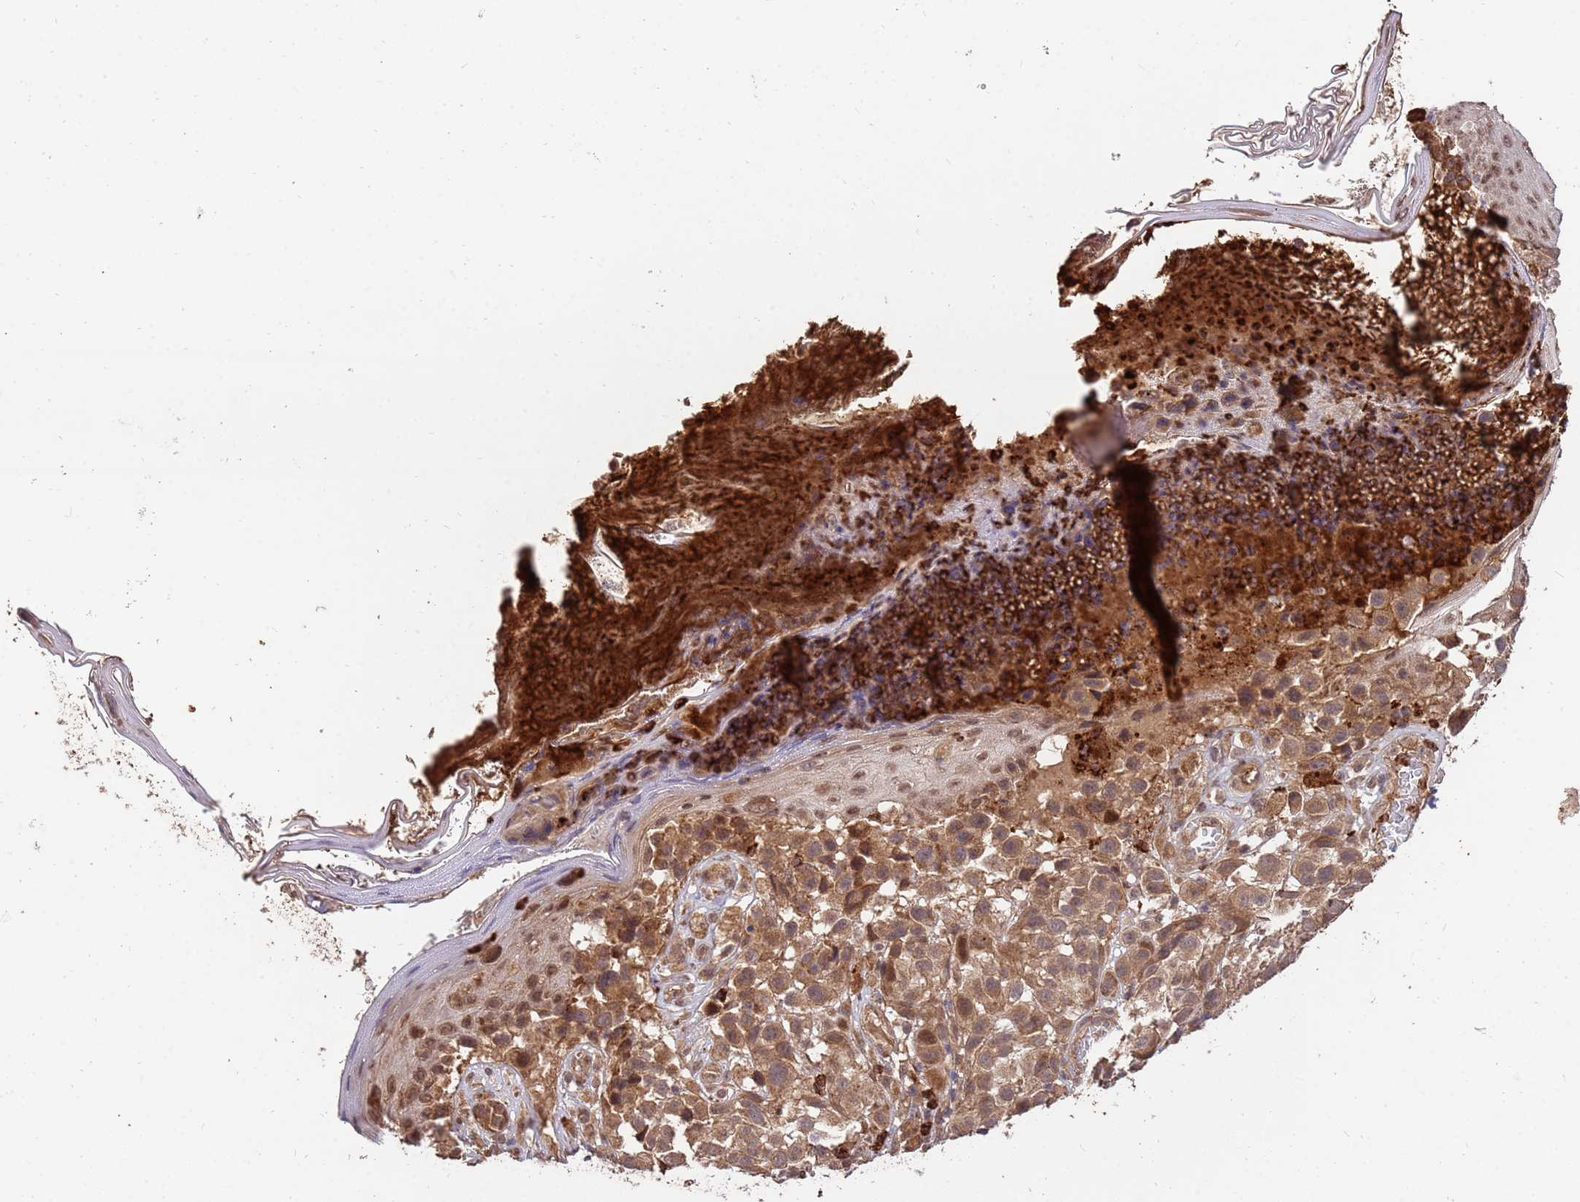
{"staining": {"intensity": "moderate", "quantity": ">75%", "location": "cytoplasmic/membranous"}, "tissue": "melanoma", "cell_type": "Tumor cells", "image_type": "cancer", "snomed": [{"axis": "morphology", "description": "Malignant melanoma, NOS"}, {"axis": "topography", "description": "Skin"}], "caption": "A medium amount of moderate cytoplasmic/membranous positivity is present in about >75% of tumor cells in melanoma tissue. (brown staining indicates protein expression, while blue staining denotes nuclei).", "gene": "ZNF619", "patient": {"sex": "male", "age": 38}}